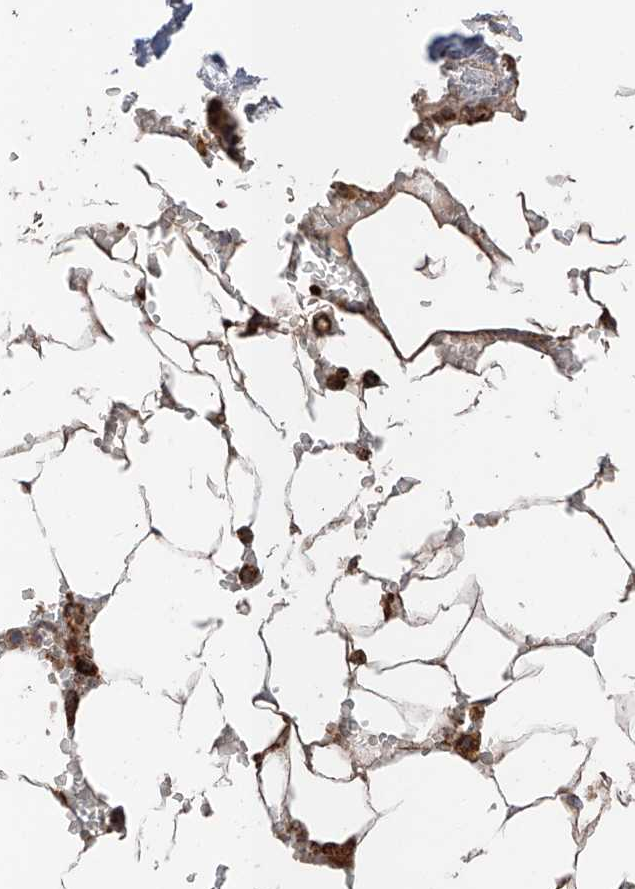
{"staining": {"intensity": "strong", "quantity": ">75%", "location": "cytoplasmic/membranous"}, "tissue": "bone marrow", "cell_type": "Hematopoietic cells", "image_type": "normal", "snomed": [{"axis": "morphology", "description": "Normal tissue, NOS"}, {"axis": "topography", "description": "Bone marrow"}], "caption": "Unremarkable bone marrow displays strong cytoplasmic/membranous expression in approximately >75% of hematopoietic cells Nuclei are stained in blue..", "gene": "PISD", "patient": {"sex": "male", "age": 70}}